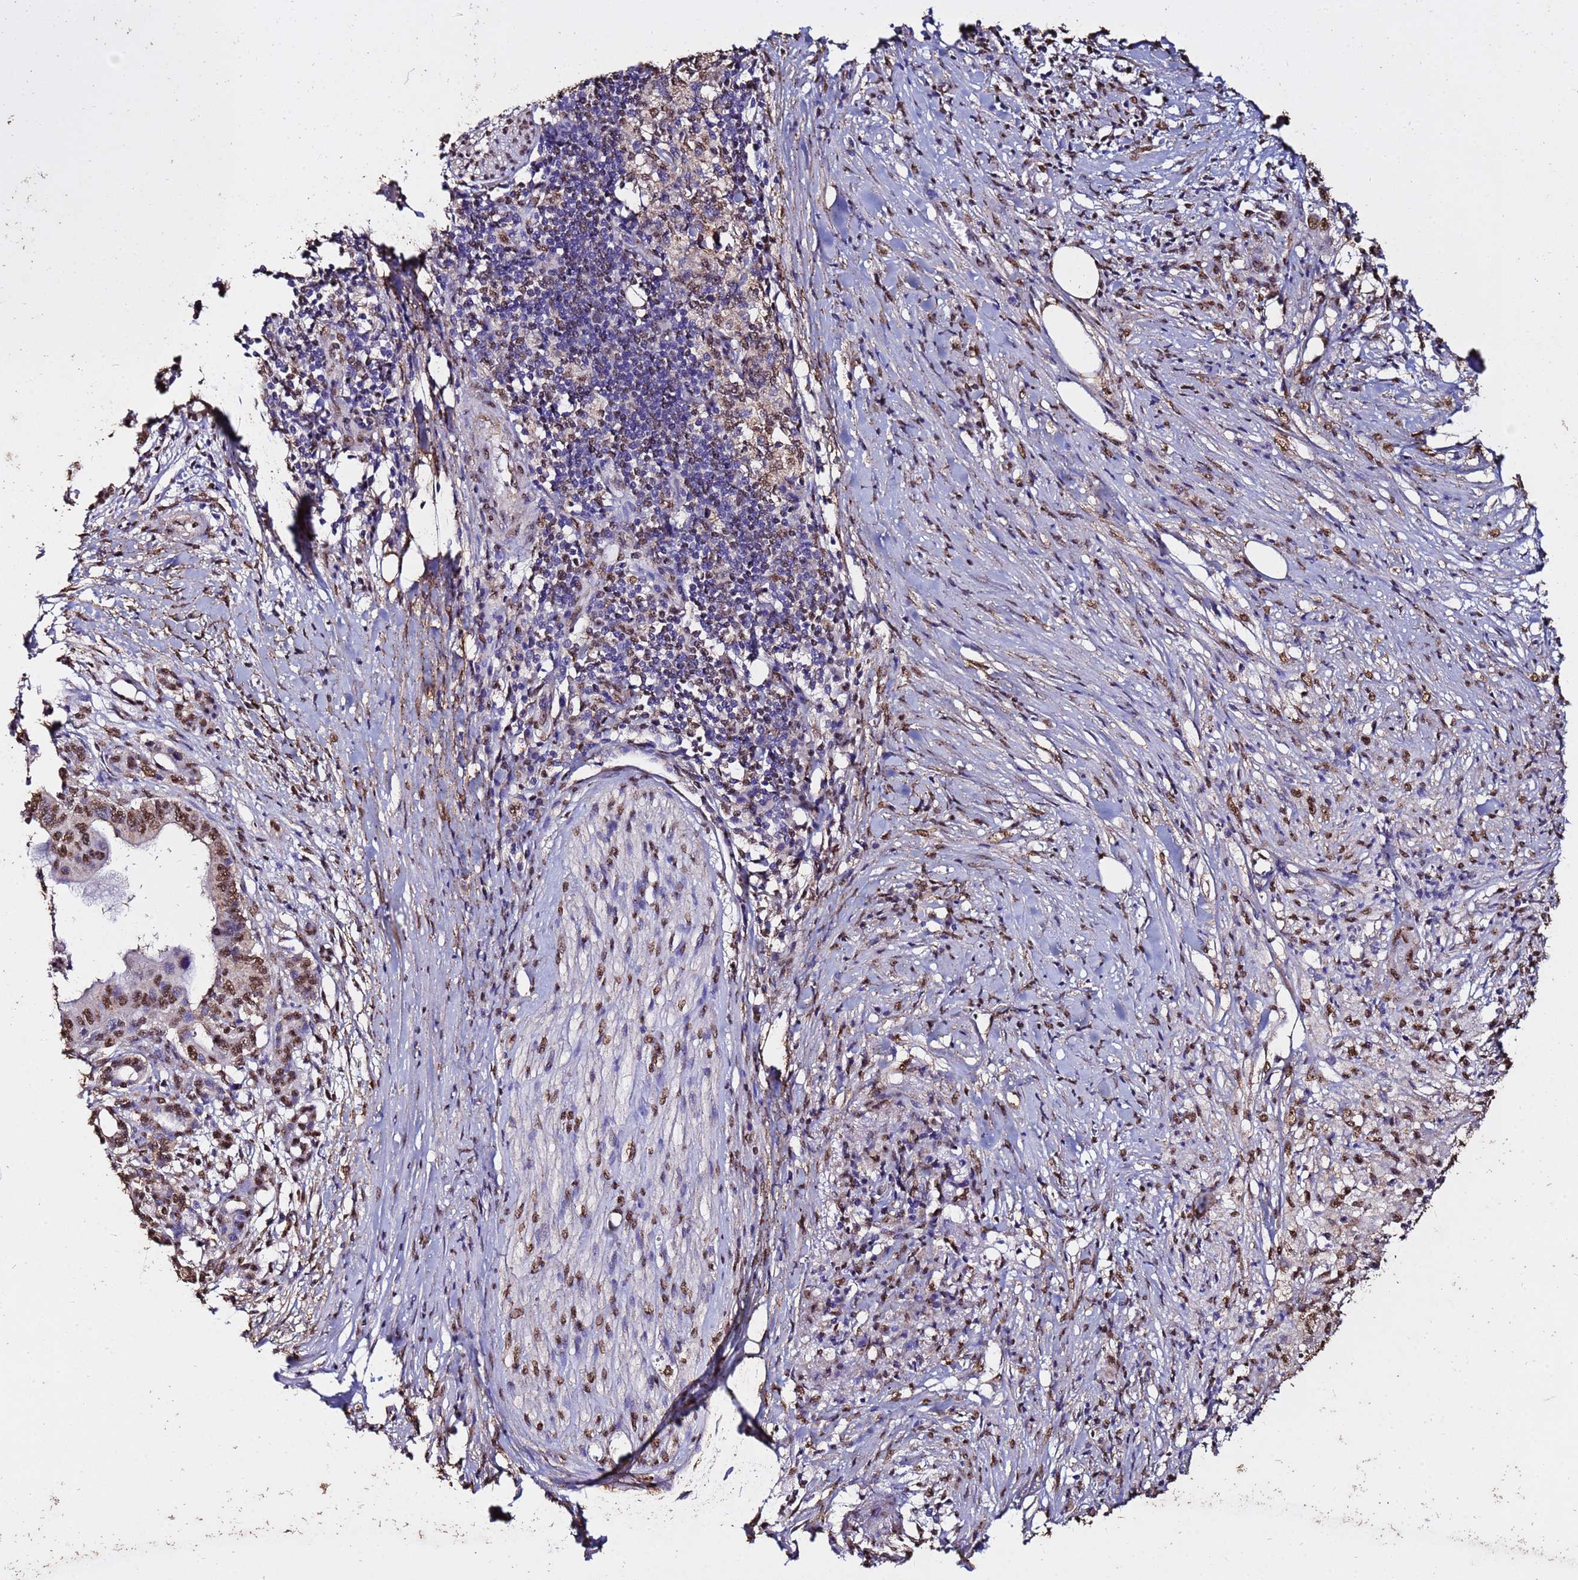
{"staining": {"intensity": "moderate", "quantity": ">75%", "location": "nuclear"}, "tissue": "pancreatic cancer", "cell_type": "Tumor cells", "image_type": "cancer", "snomed": [{"axis": "morphology", "description": "Adenocarcinoma, NOS"}, {"axis": "topography", "description": "Pancreas"}], "caption": "Immunohistochemistry (DAB) staining of human adenocarcinoma (pancreatic) shows moderate nuclear protein staining in about >75% of tumor cells.", "gene": "TRIP6", "patient": {"sex": "male", "age": 58}}